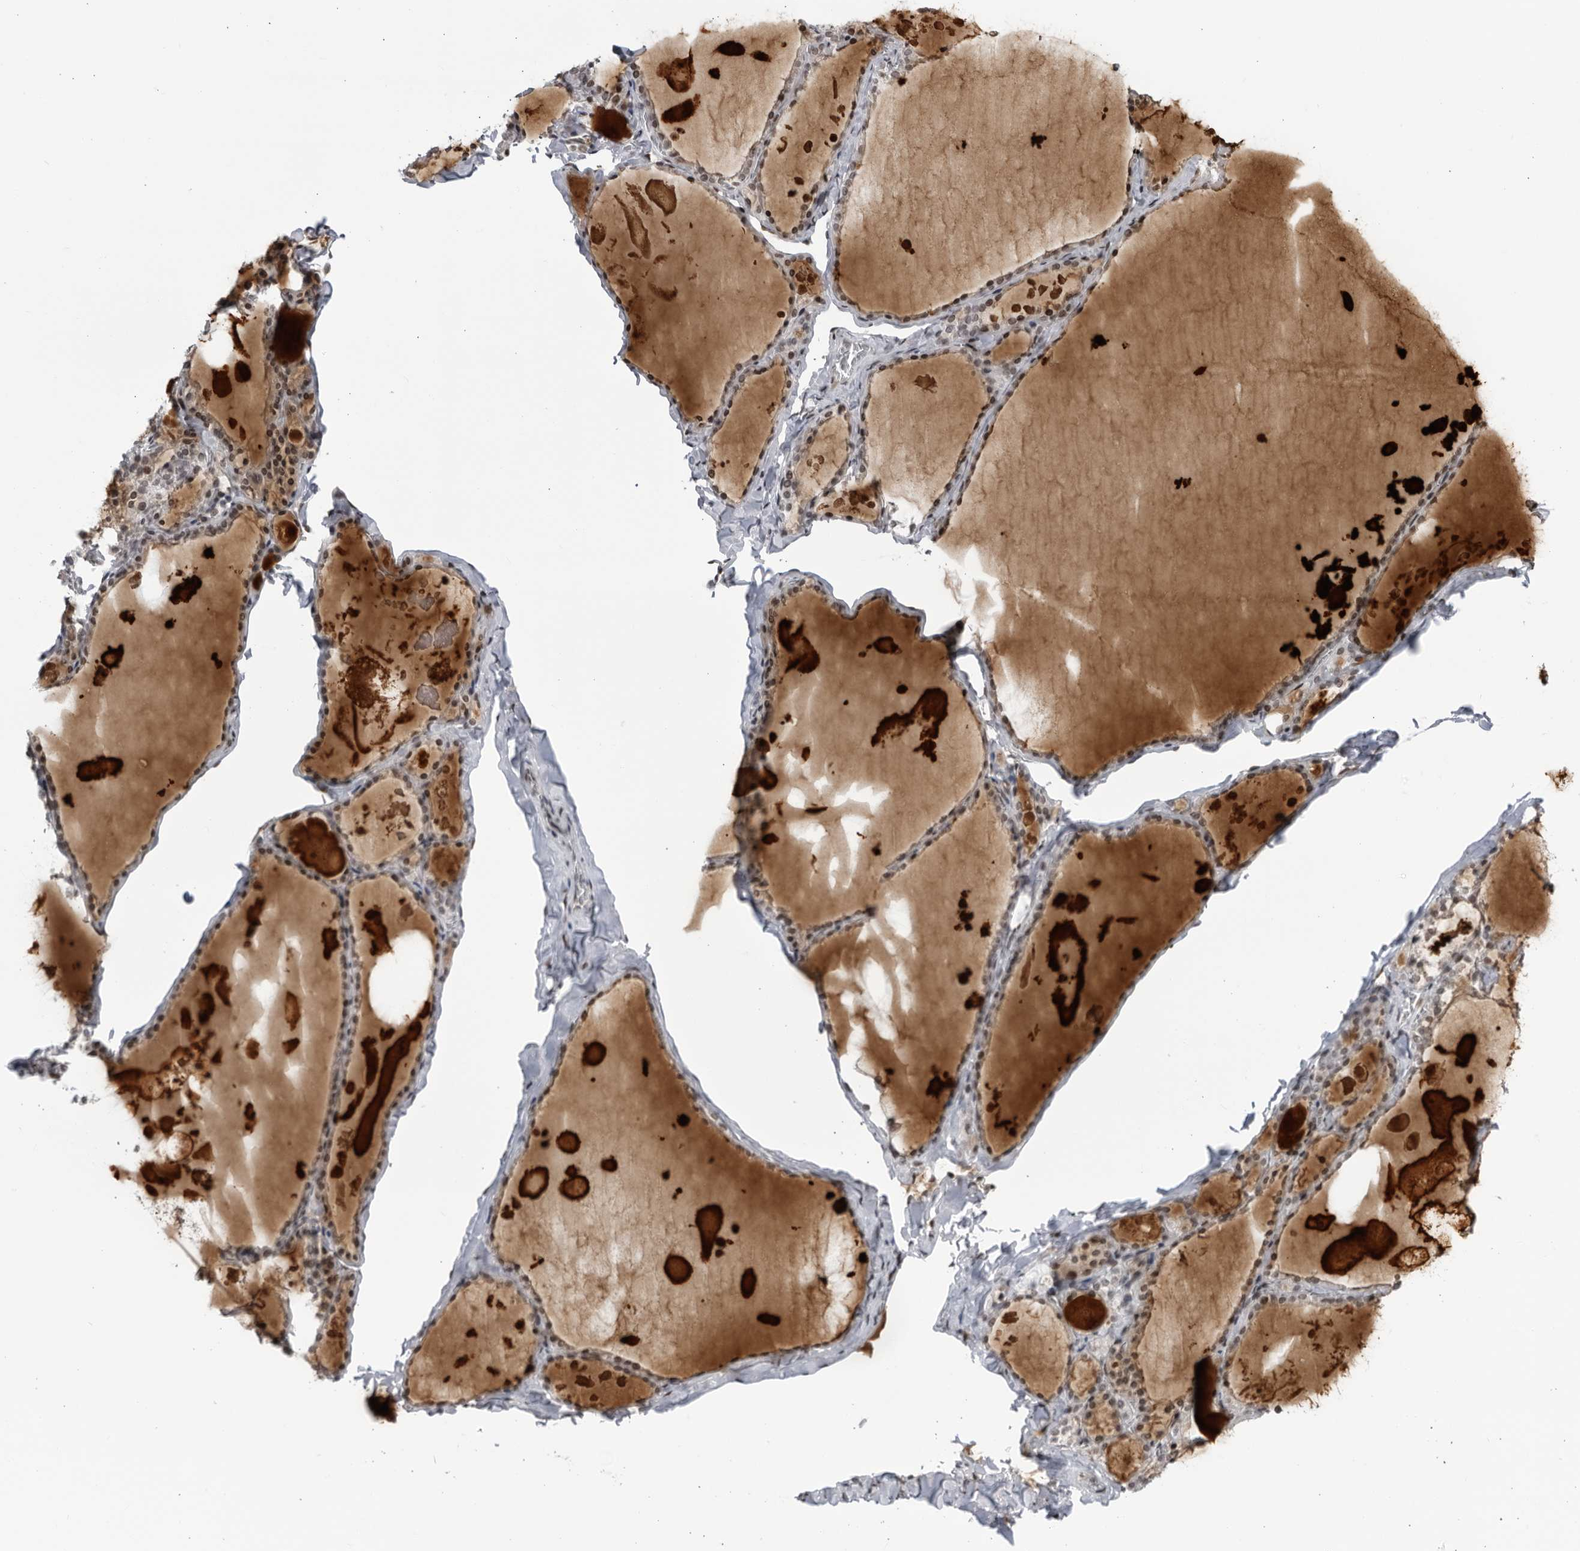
{"staining": {"intensity": "weak", "quantity": "25%-75%", "location": "cytoplasmic/membranous"}, "tissue": "thyroid gland", "cell_type": "Glandular cells", "image_type": "normal", "snomed": [{"axis": "morphology", "description": "Normal tissue, NOS"}, {"axis": "topography", "description": "Thyroid gland"}], "caption": "Immunohistochemistry of normal thyroid gland exhibits low levels of weak cytoplasmic/membranous positivity in about 25%-75% of glandular cells.", "gene": "DTL", "patient": {"sex": "male", "age": 56}}